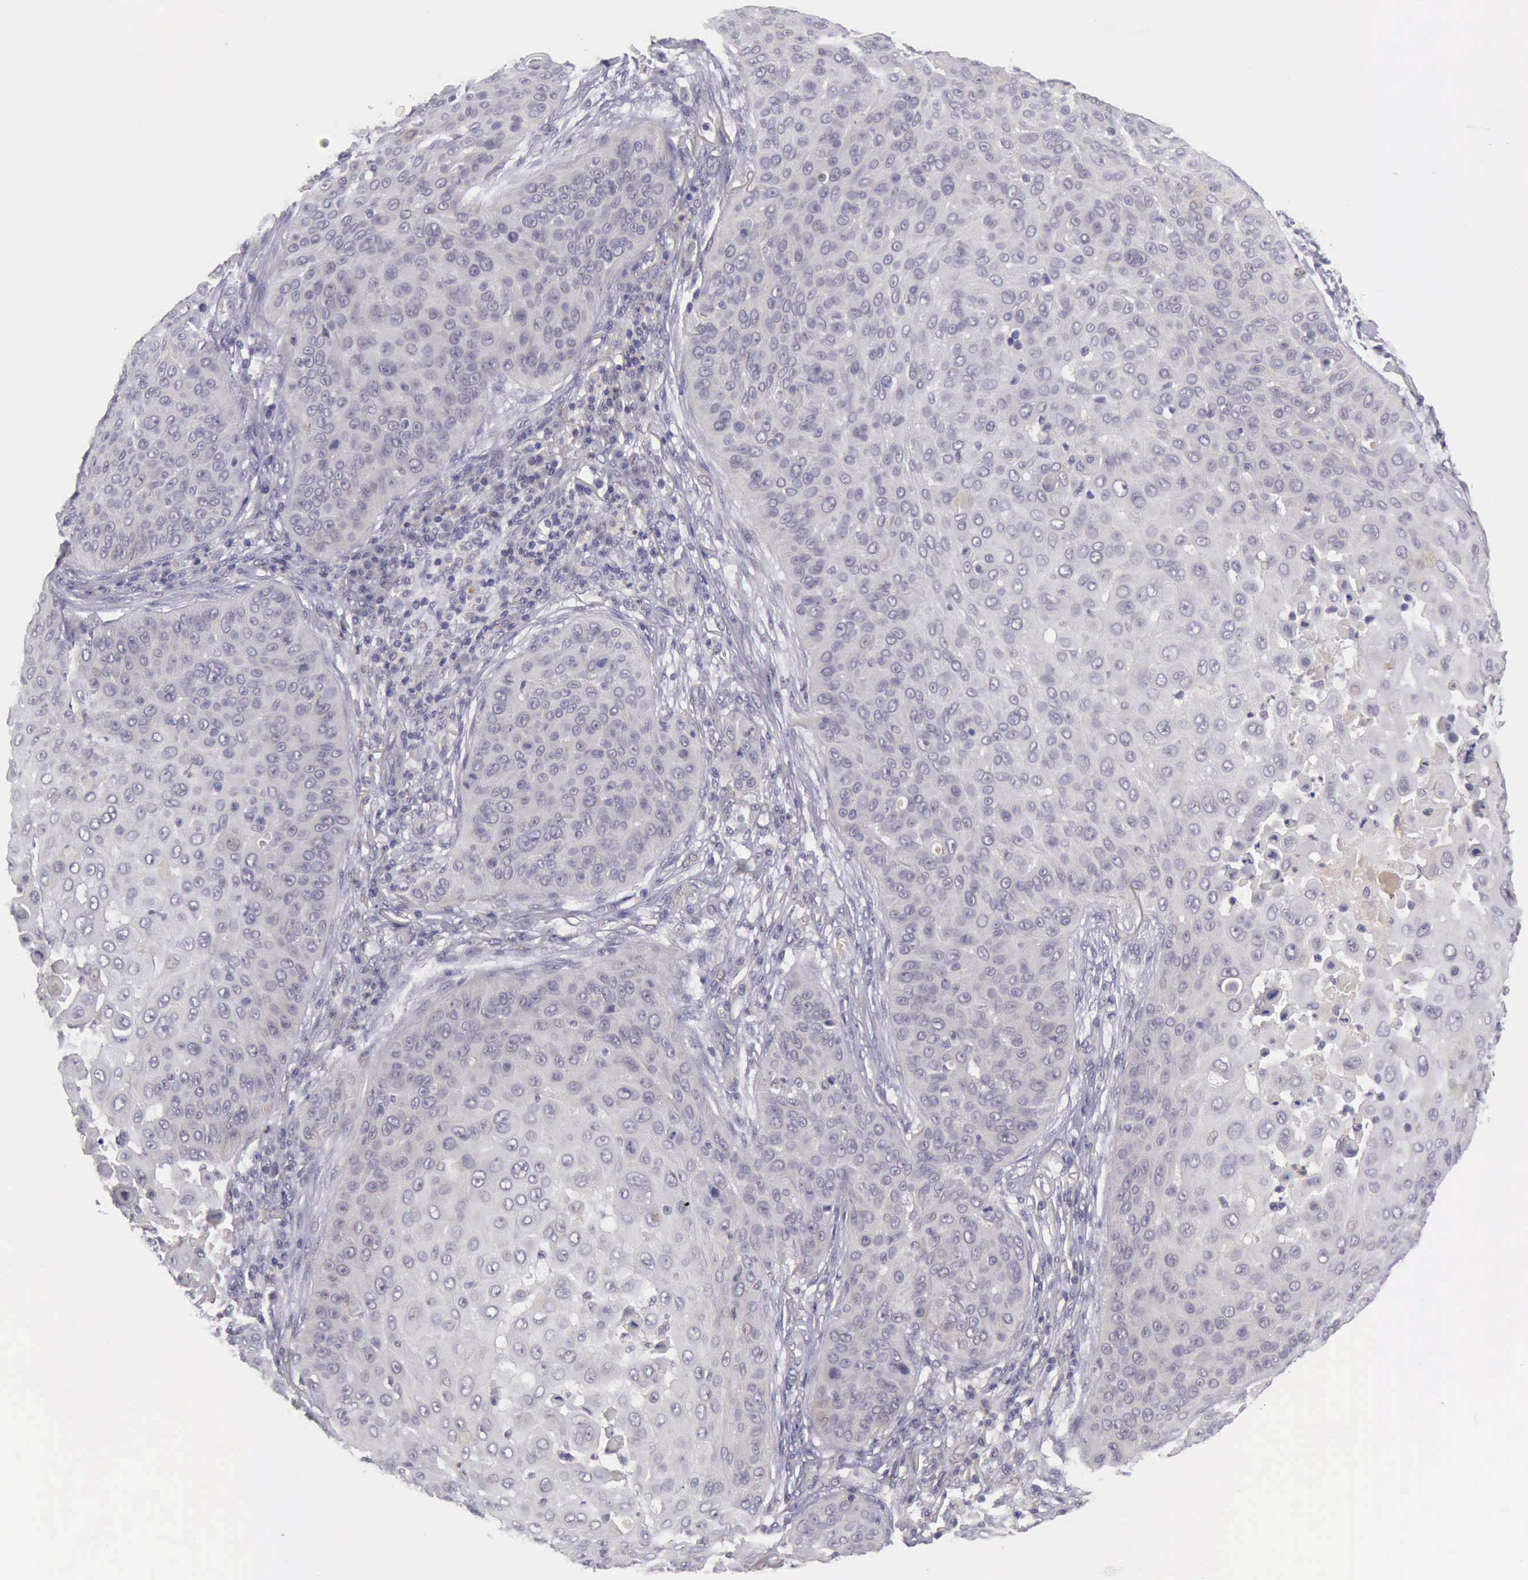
{"staining": {"intensity": "negative", "quantity": "none", "location": "none"}, "tissue": "skin cancer", "cell_type": "Tumor cells", "image_type": "cancer", "snomed": [{"axis": "morphology", "description": "Squamous cell carcinoma, NOS"}, {"axis": "topography", "description": "Skin"}], "caption": "Tumor cells are negative for protein expression in human skin cancer (squamous cell carcinoma). (DAB IHC, high magnification).", "gene": "ARNT2", "patient": {"sex": "male", "age": 82}}